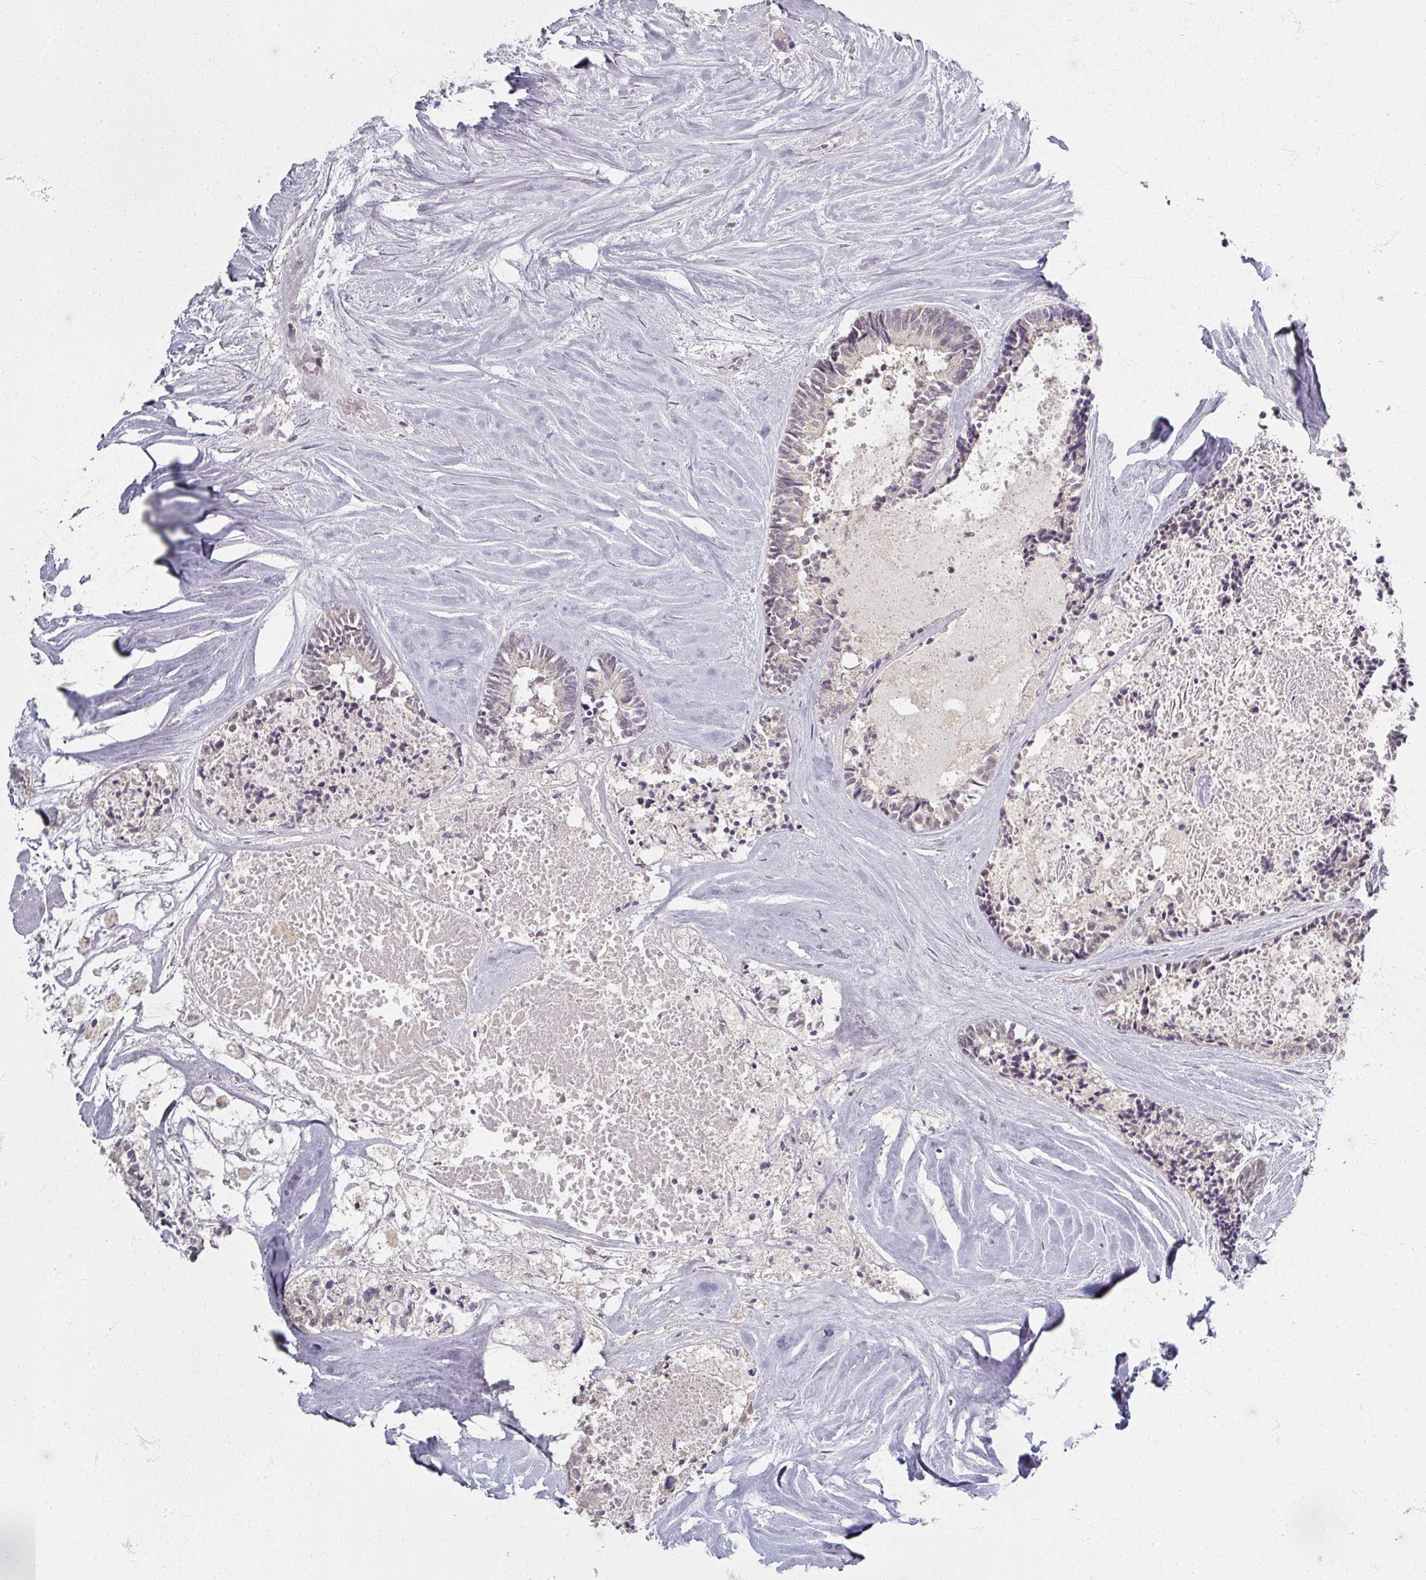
{"staining": {"intensity": "negative", "quantity": "none", "location": "none"}, "tissue": "colorectal cancer", "cell_type": "Tumor cells", "image_type": "cancer", "snomed": [{"axis": "morphology", "description": "Adenocarcinoma, NOS"}, {"axis": "topography", "description": "Colon"}, {"axis": "topography", "description": "Rectum"}], "caption": "This micrograph is of colorectal cancer stained with immunohistochemistry (IHC) to label a protein in brown with the nuclei are counter-stained blue. There is no positivity in tumor cells.", "gene": "SOX11", "patient": {"sex": "male", "age": 57}}